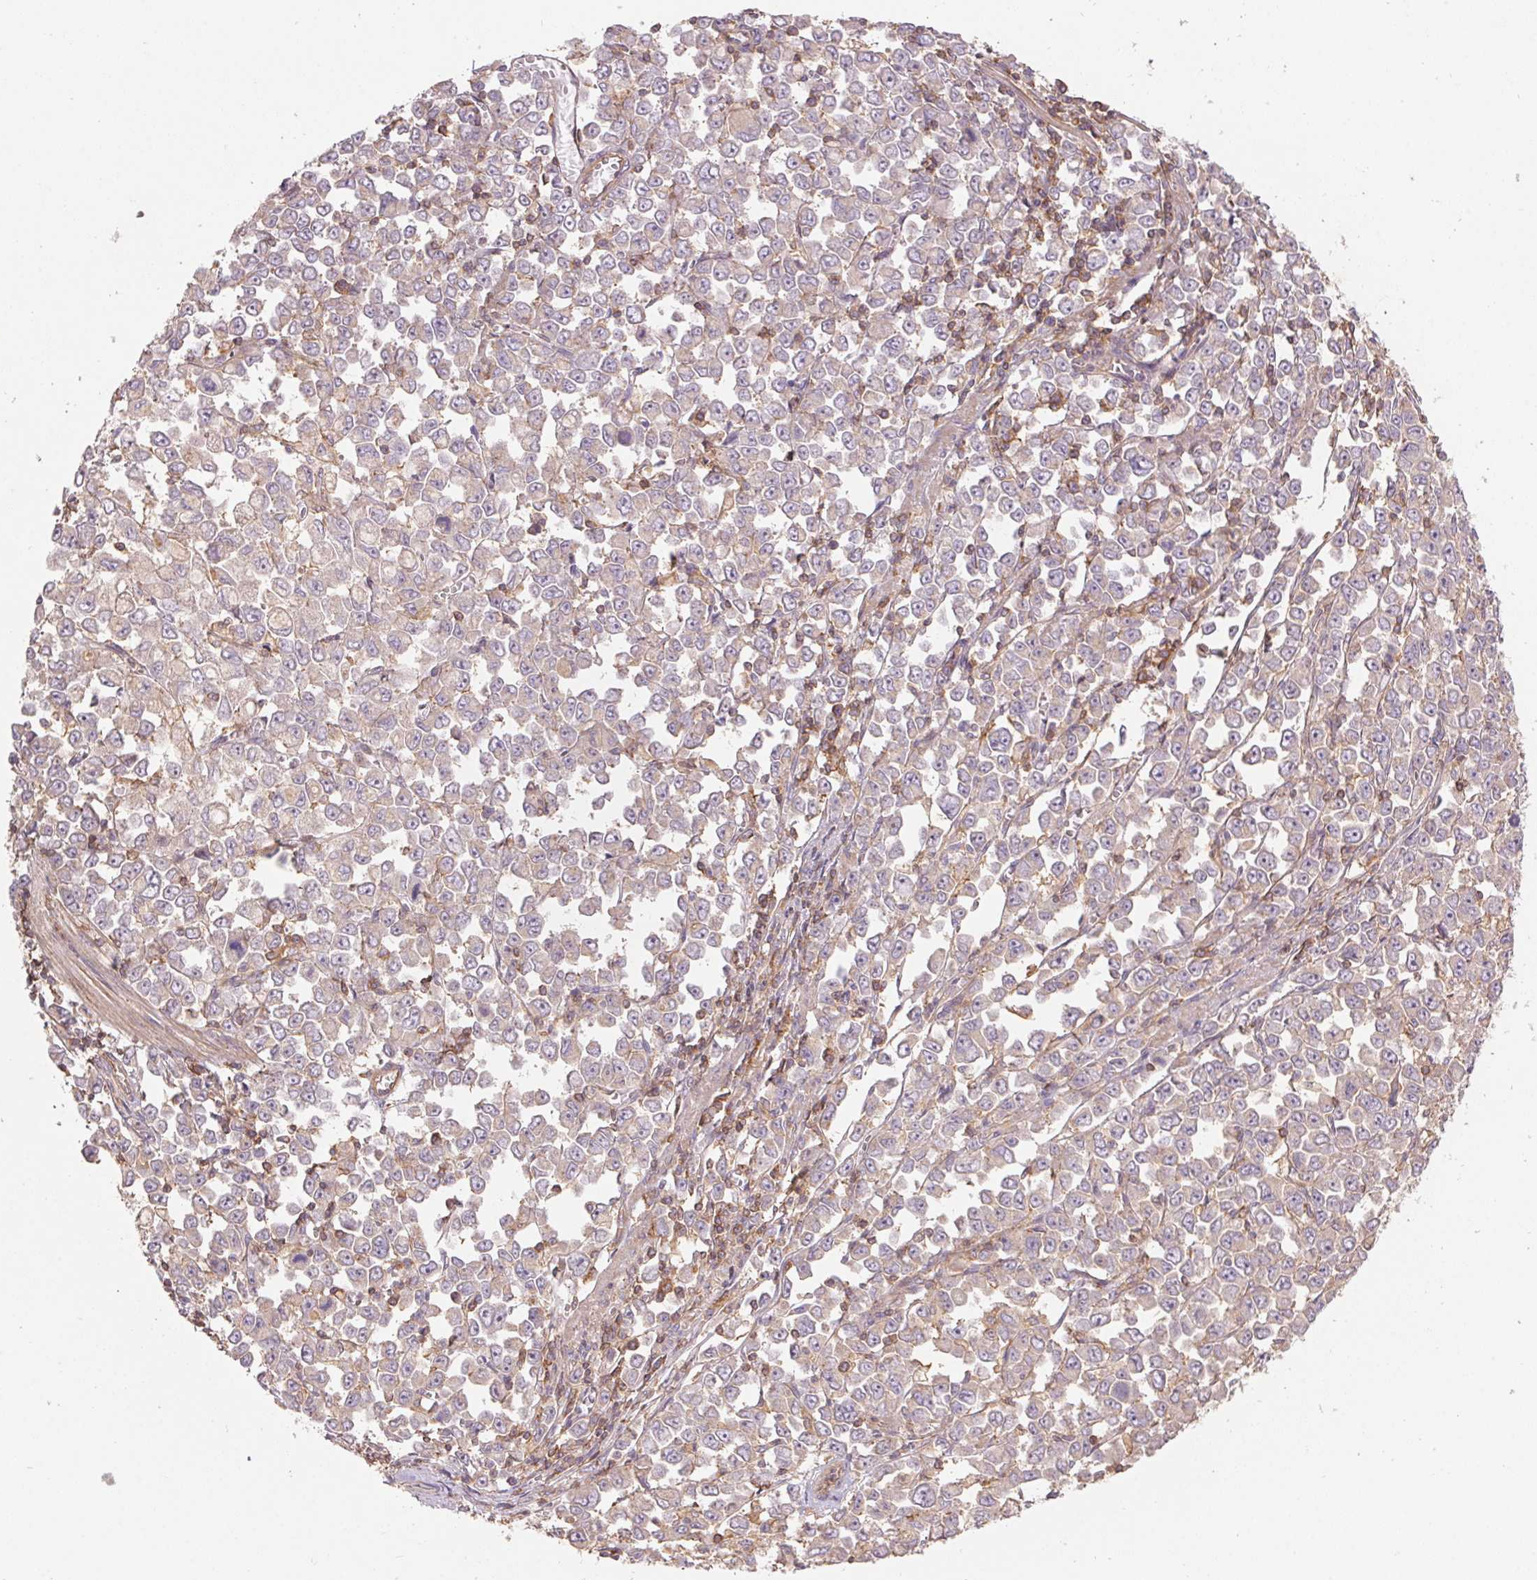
{"staining": {"intensity": "weak", "quantity": "25%-75%", "location": "cytoplasmic/membranous"}, "tissue": "stomach cancer", "cell_type": "Tumor cells", "image_type": "cancer", "snomed": [{"axis": "morphology", "description": "Adenocarcinoma, NOS"}, {"axis": "topography", "description": "Stomach, upper"}], "caption": "Immunohistochemistry (DAB (3,3'-diaminobenzidine)) staining of stomach cancer demonstrates weak cytoplasmic/membranous protein staining in approximately 25%-75% of tumor cells. The staining was performed using DAB to visualize the protein expression in brown, while the nuclei were stained in blue with hematoxylin (Magnification: 20x).", "gene": "TUBA3D", "patient": {"sex": "male", "age": 70}}